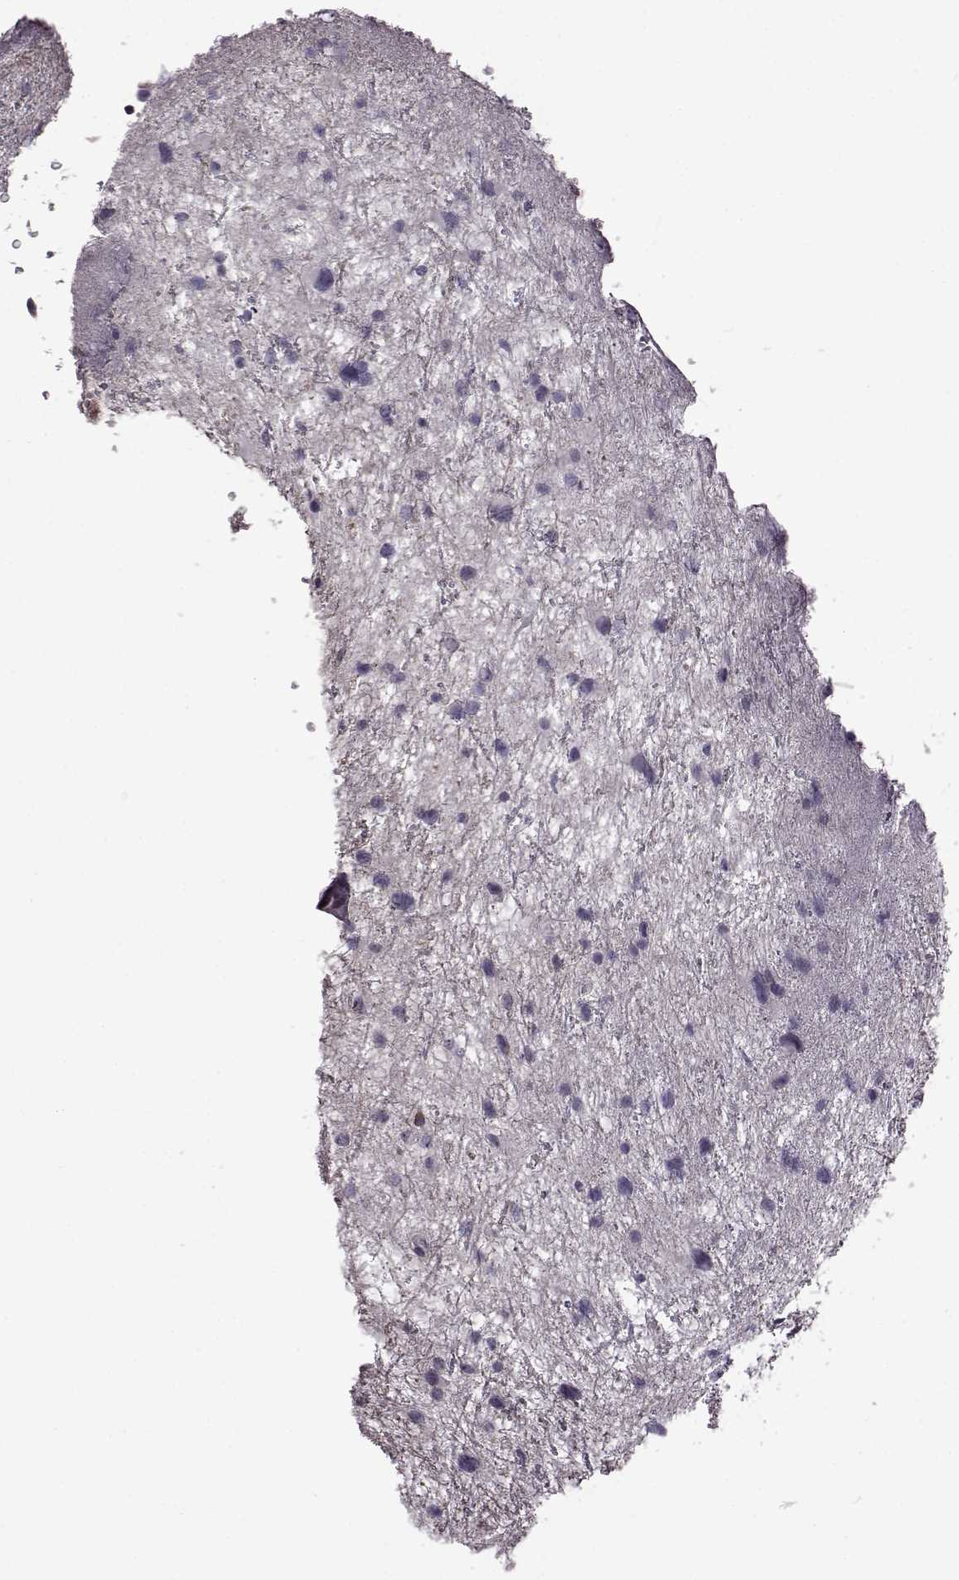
{"staining": {"intensity": "negative", "quantity": "none", "location": "none"}, "tissue": "glioma", "cell_type": "Tumor cells", "image_type": "cancer", "snomed": [{"axis": "morphology", "description": "Glioma, malignant, Low grade"}, {"axis": "topography", "description": "Brain"}], "caption": "Immunohistochemistry (IHC) histopathology image of human glioma stained for a protein (brown), which reveals no positivity in tumor cells.", "gene": "GAL", "patient": {"sex": "female", "age": 32}}